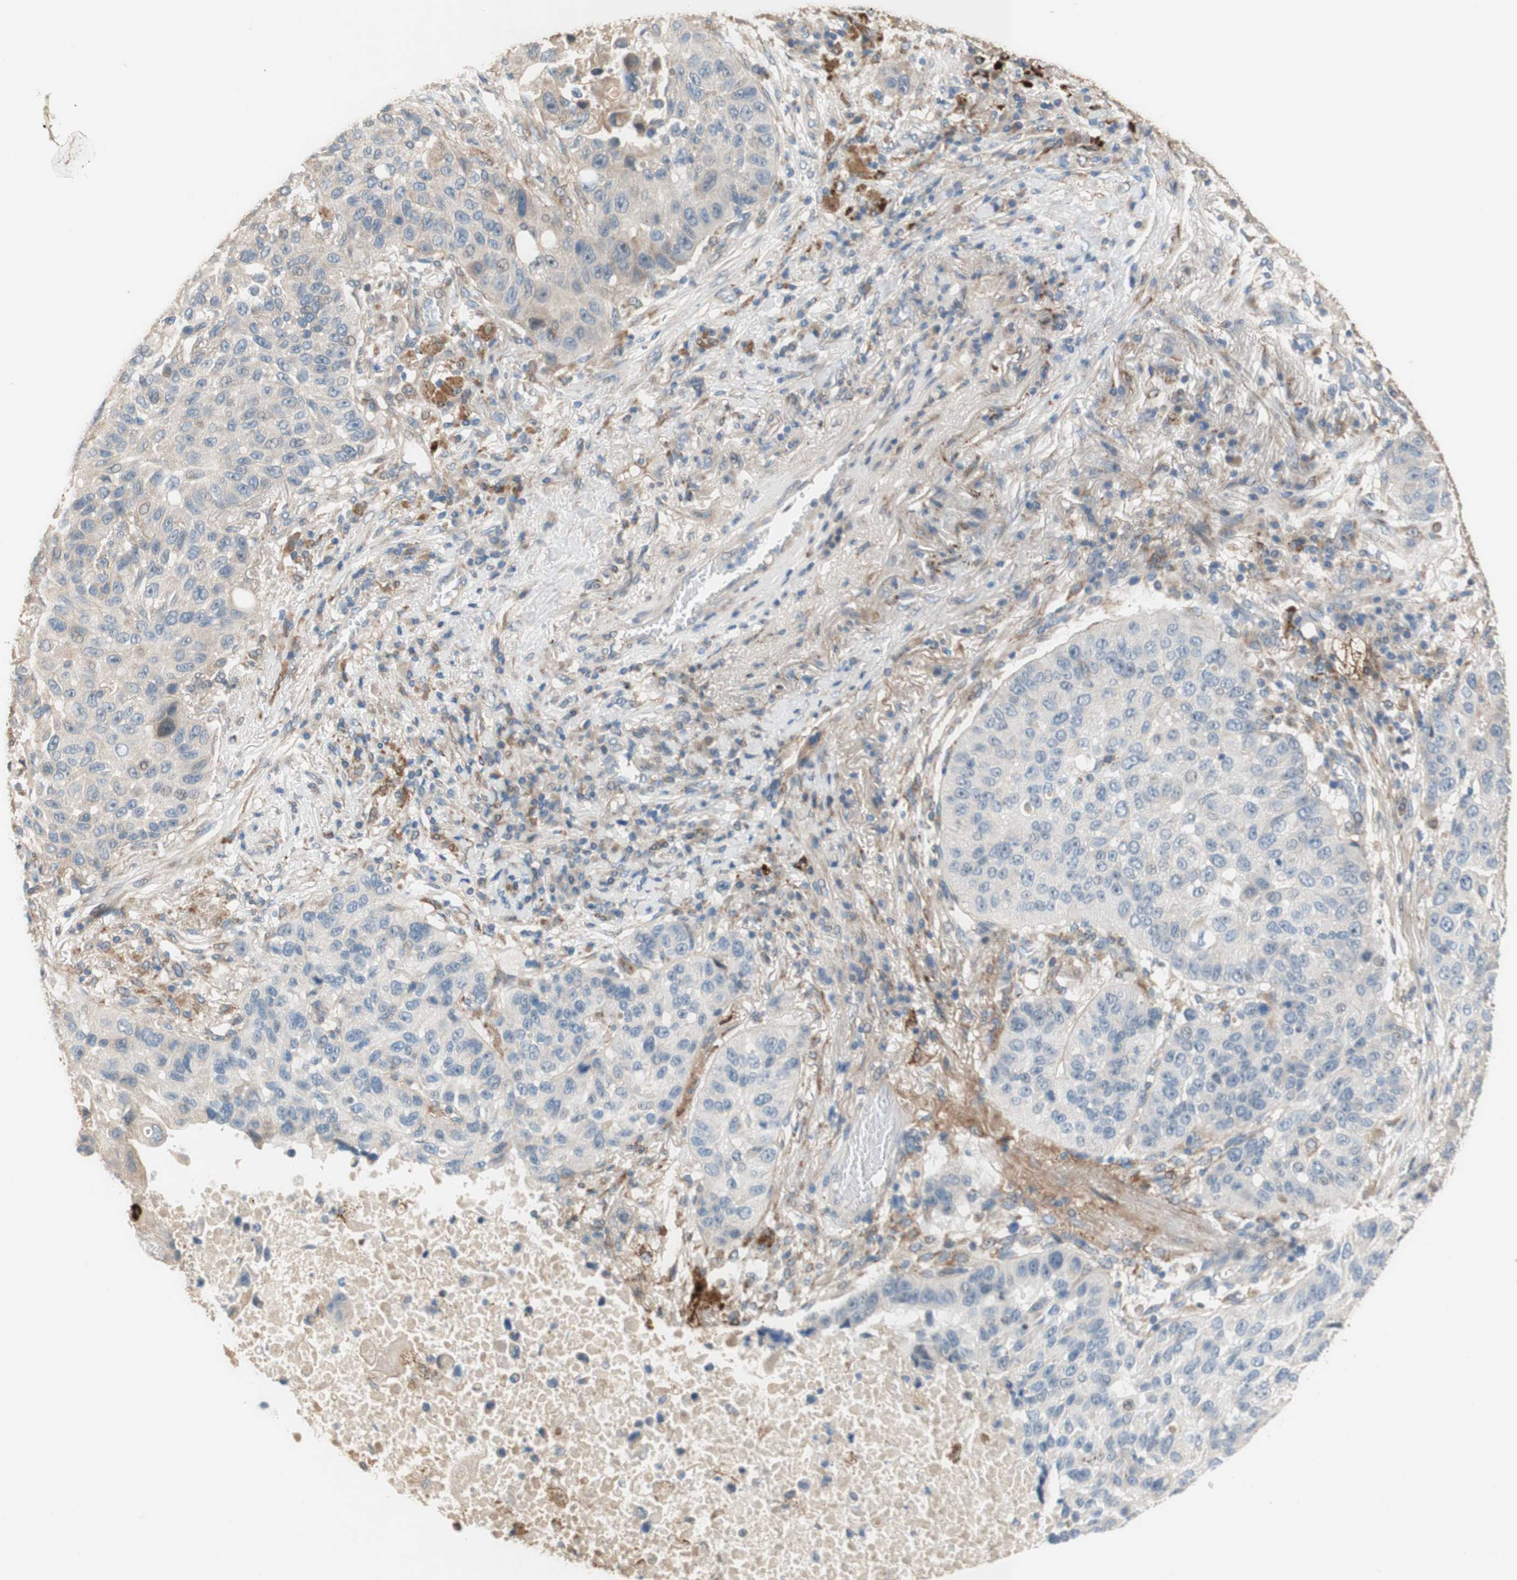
{"staining": {"intensity": "negative", "quantity": "none", "location": "none"}, "tissue": "lung cancer", "cell_type": "Tumor cells", "image_type": "cancer", "snomed": [{"axis": "morphology", "description": "Squamous cell carcinoma, NOS"}, {"axis": "topography", "description": "Lung"}], "caption": "DAB (3,3'-diaminobenzidine) immunohistochemical staining of human lung squamous cell carcinoma shows no significant expression in tumor cells.", "gene": "PTPN21", "patient": {"sex": "male", "age": 57}}